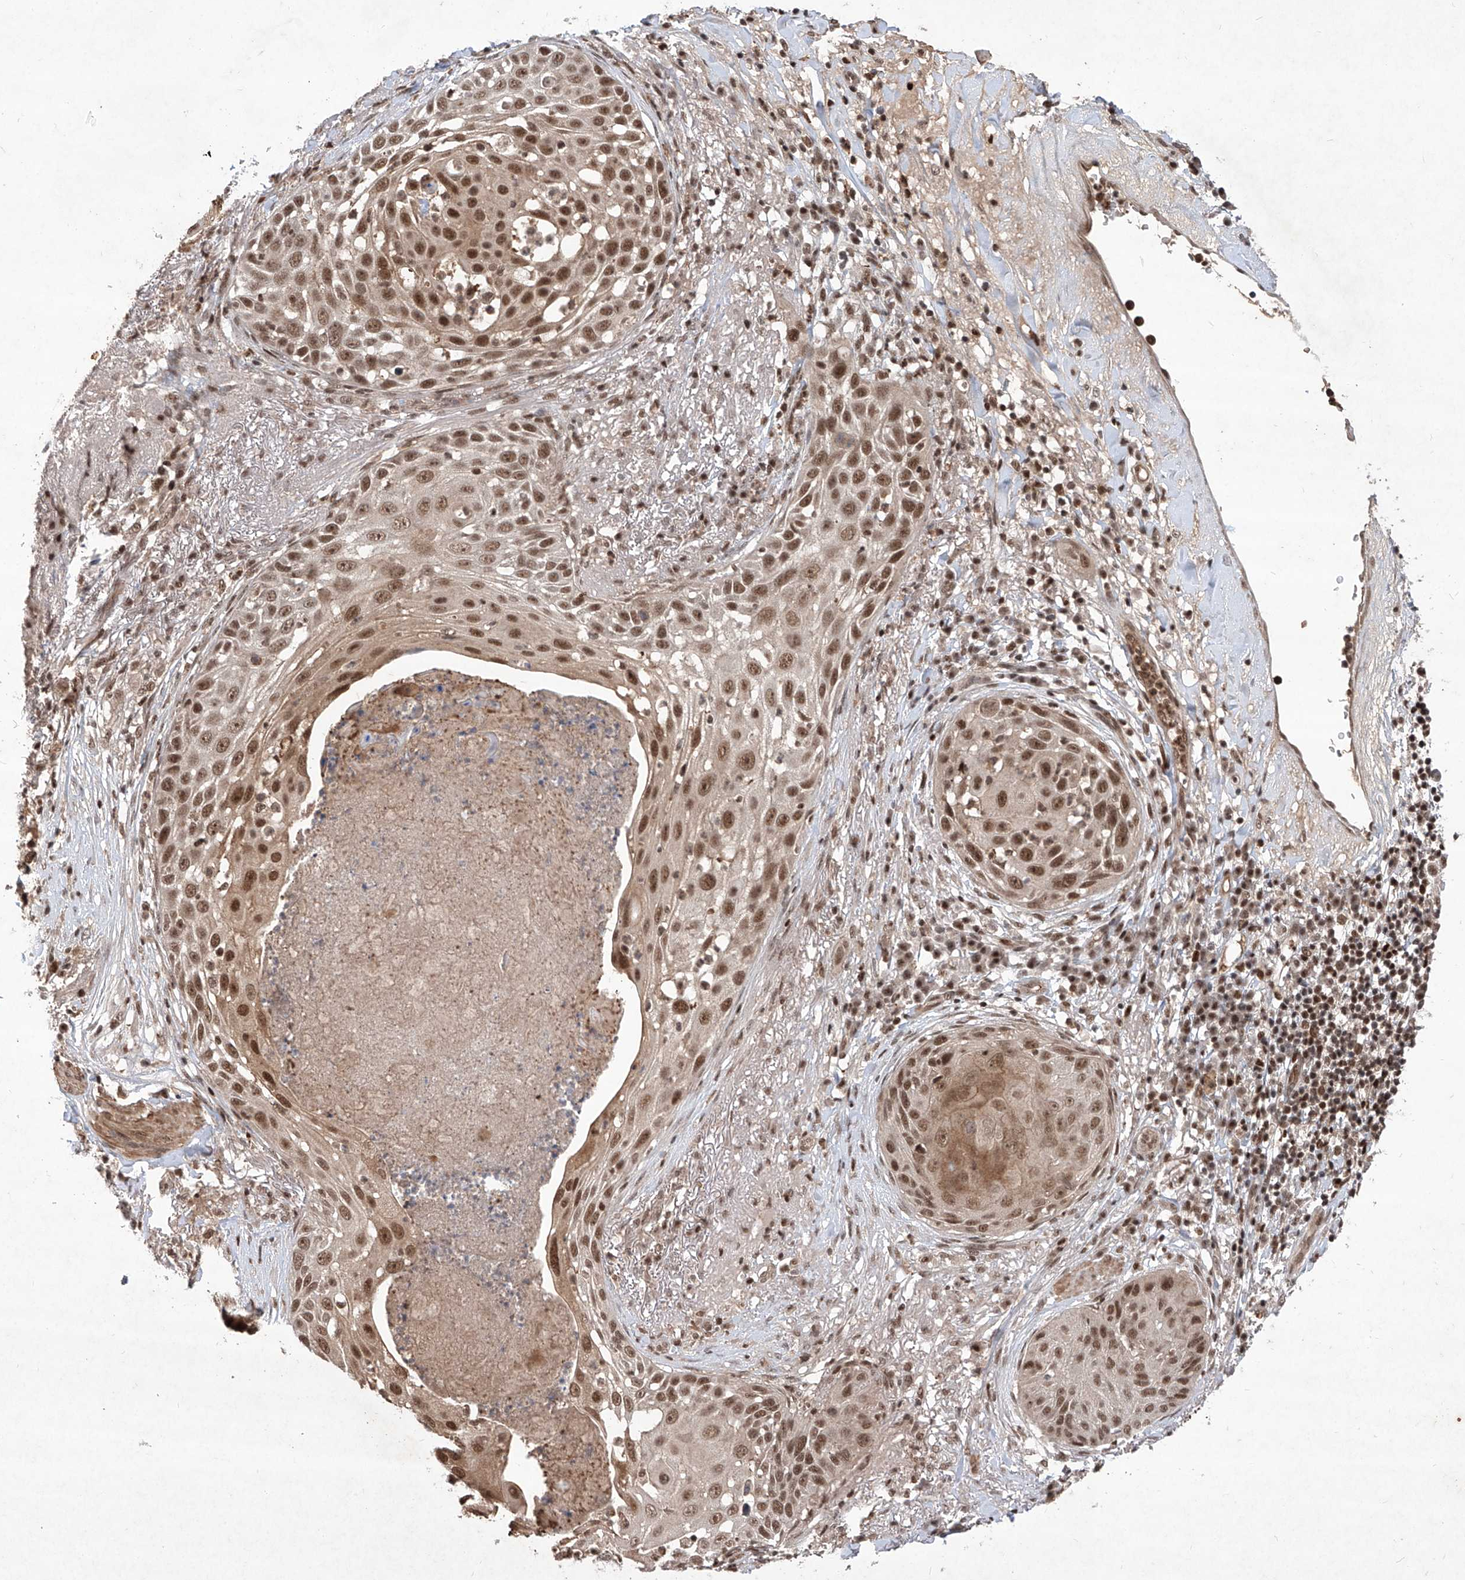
{"staining": {"intensity": "strong", "quantity": ">75%", "location": "nuclear"}, "tissue": "skin cancer", "cell_type": "Tumor cells", "image_type": "cancer", "snomed": [{"axis": "morphology", "description": "Squamous cell carcinoma, NOS"}, {"axis": "topography", "description": "Skin"}], "caption": "Brown immunohistochemical staining in squamous cell carcinoma (skin) exhibits strong nuclear staining in about >75% of tumor cells. (brown staining indicates protein expression, while blue staining denotes nuclei).", "gene": "IRF2", "patient": {"sex": "female", "age": 44}}